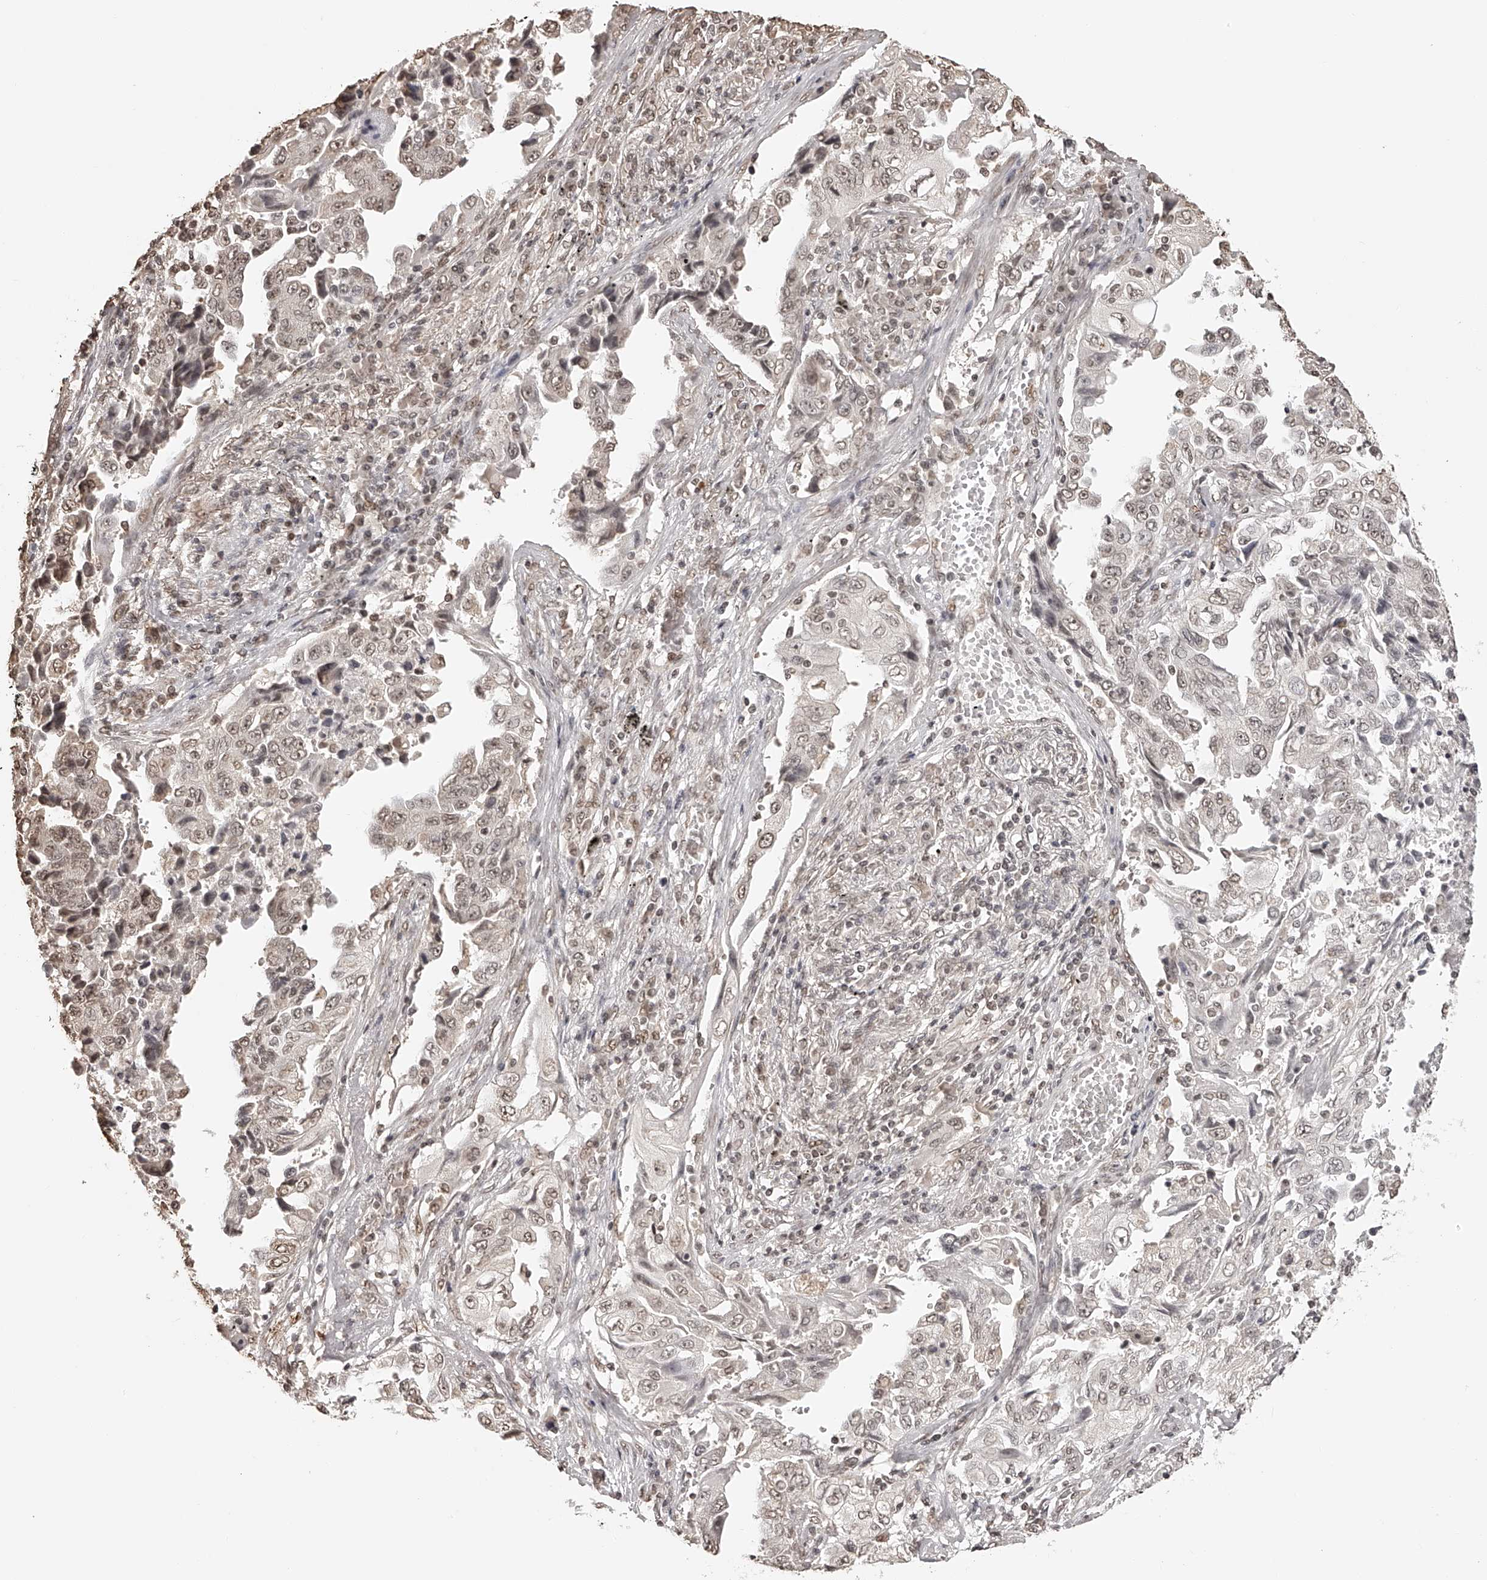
{"staining": {"intensity": "weak", "quantity": ">75%", "location": "nuclear"}, "tissue": "lung cancer", "cell_type": "Tumor cells", "image_type": "cancer", "snomed": [{"axis": "morphology", "description": "Adenocarcinoma, NOS"}, {"axis": "topography", "description": "Lung"}], "caption": "A histopathology image of human lung cancer (adenocarcinoma) stained for a protein shows weak nuclear brown staining in tumor cells. Nuclei are stained in blue.", "gene": "ZNF503", "patient": {"sex": "female", "age": 51}}